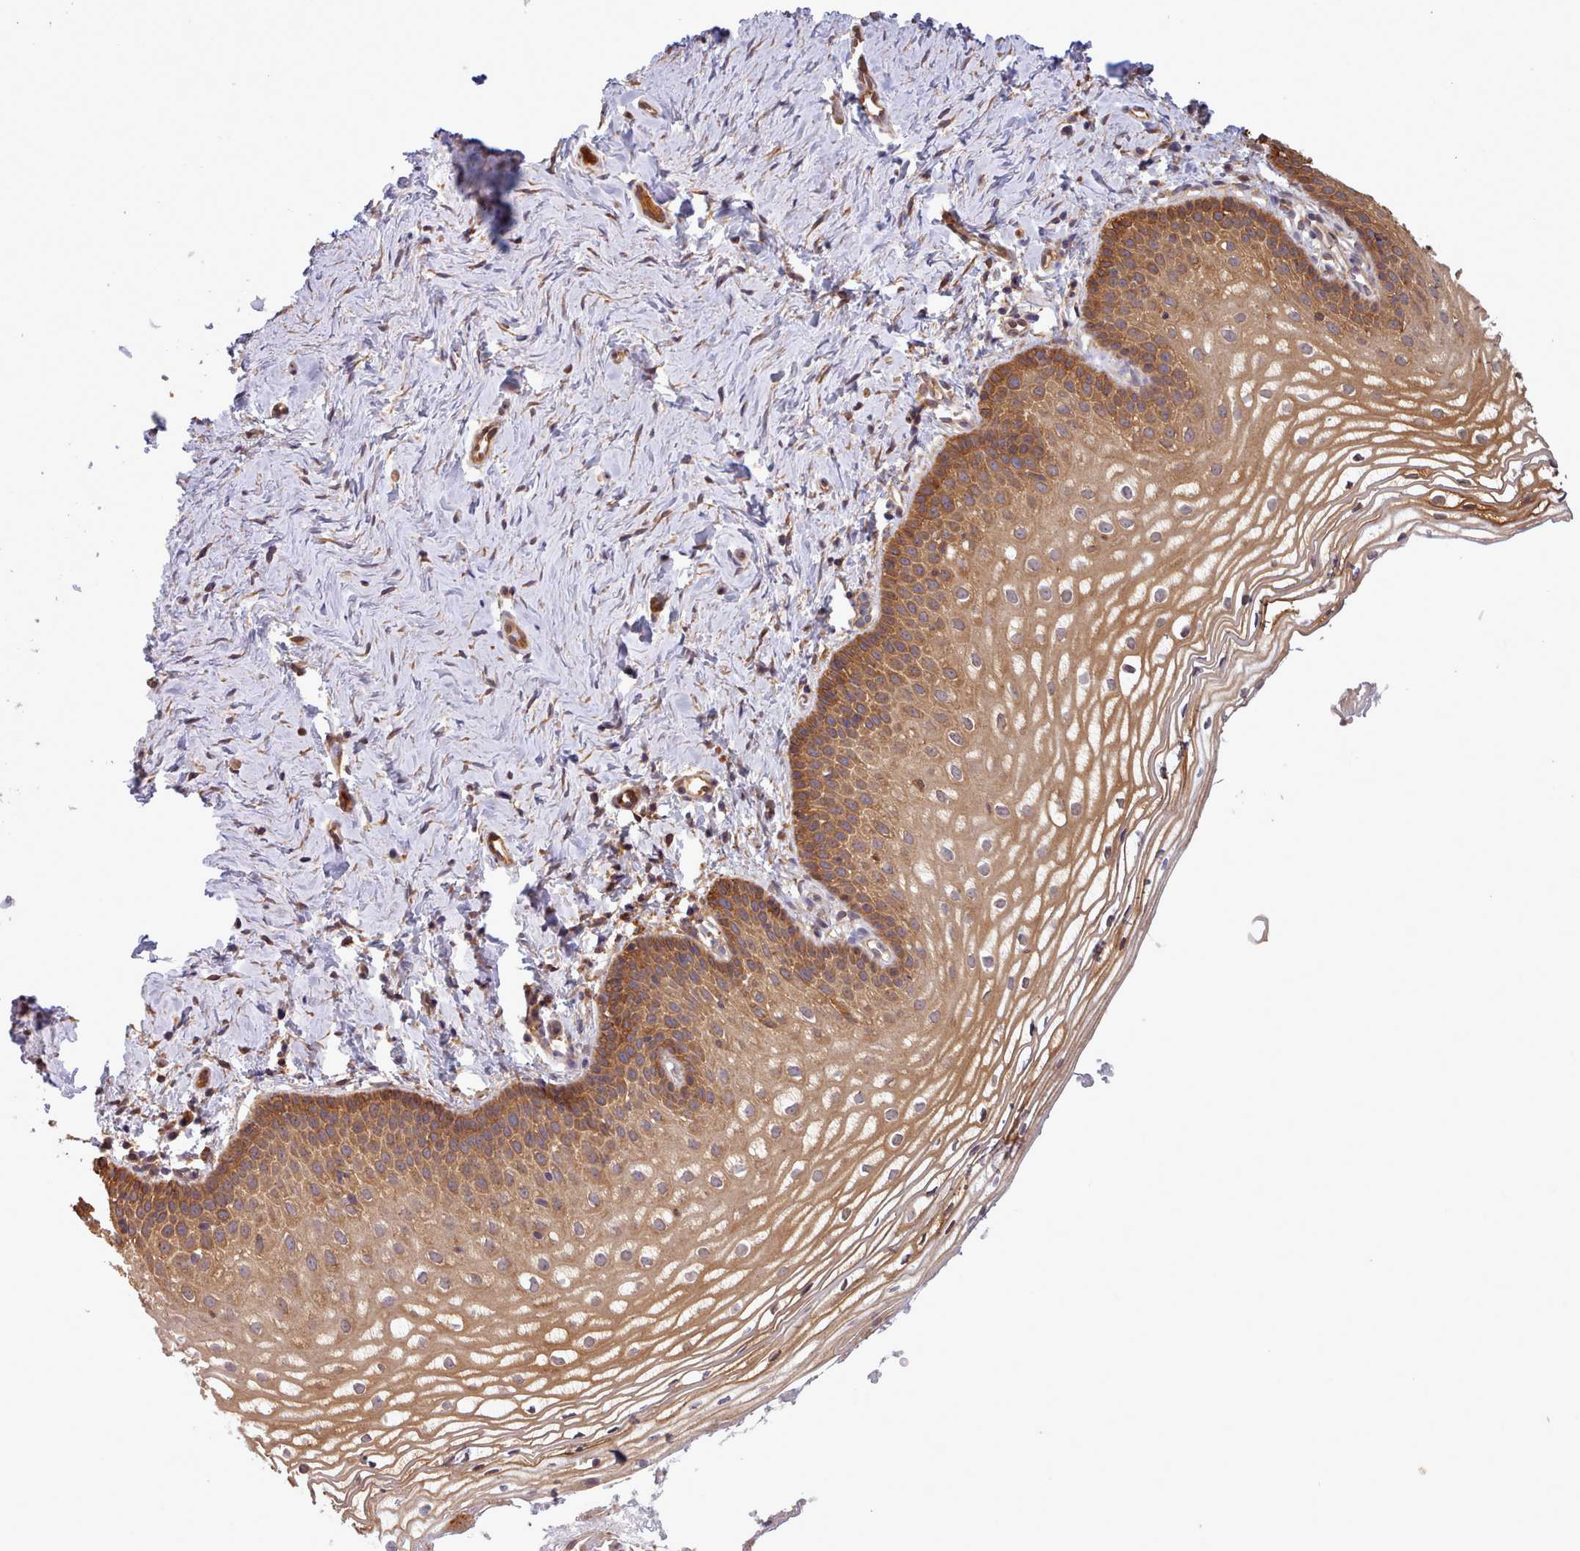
{"staining": {"intensity": "moderate", "quantity": ">75%", "location": "cytoplasmic/membranous"}, "tissue": "vagina", "cell_type": "Squamous epithelial cells", "image_type": "normal", "snomed": [{"axis": "morphology", "description": "Normal tissue, NOS"}, {"axis": "topography", "description": "Vagina"}], "caption": "Vagina stained with a protein marker reveals moderate staining in squamous epithelial cells.", "gene": "SLC4A9", "patient": {"sex": "female", "age": 56}}